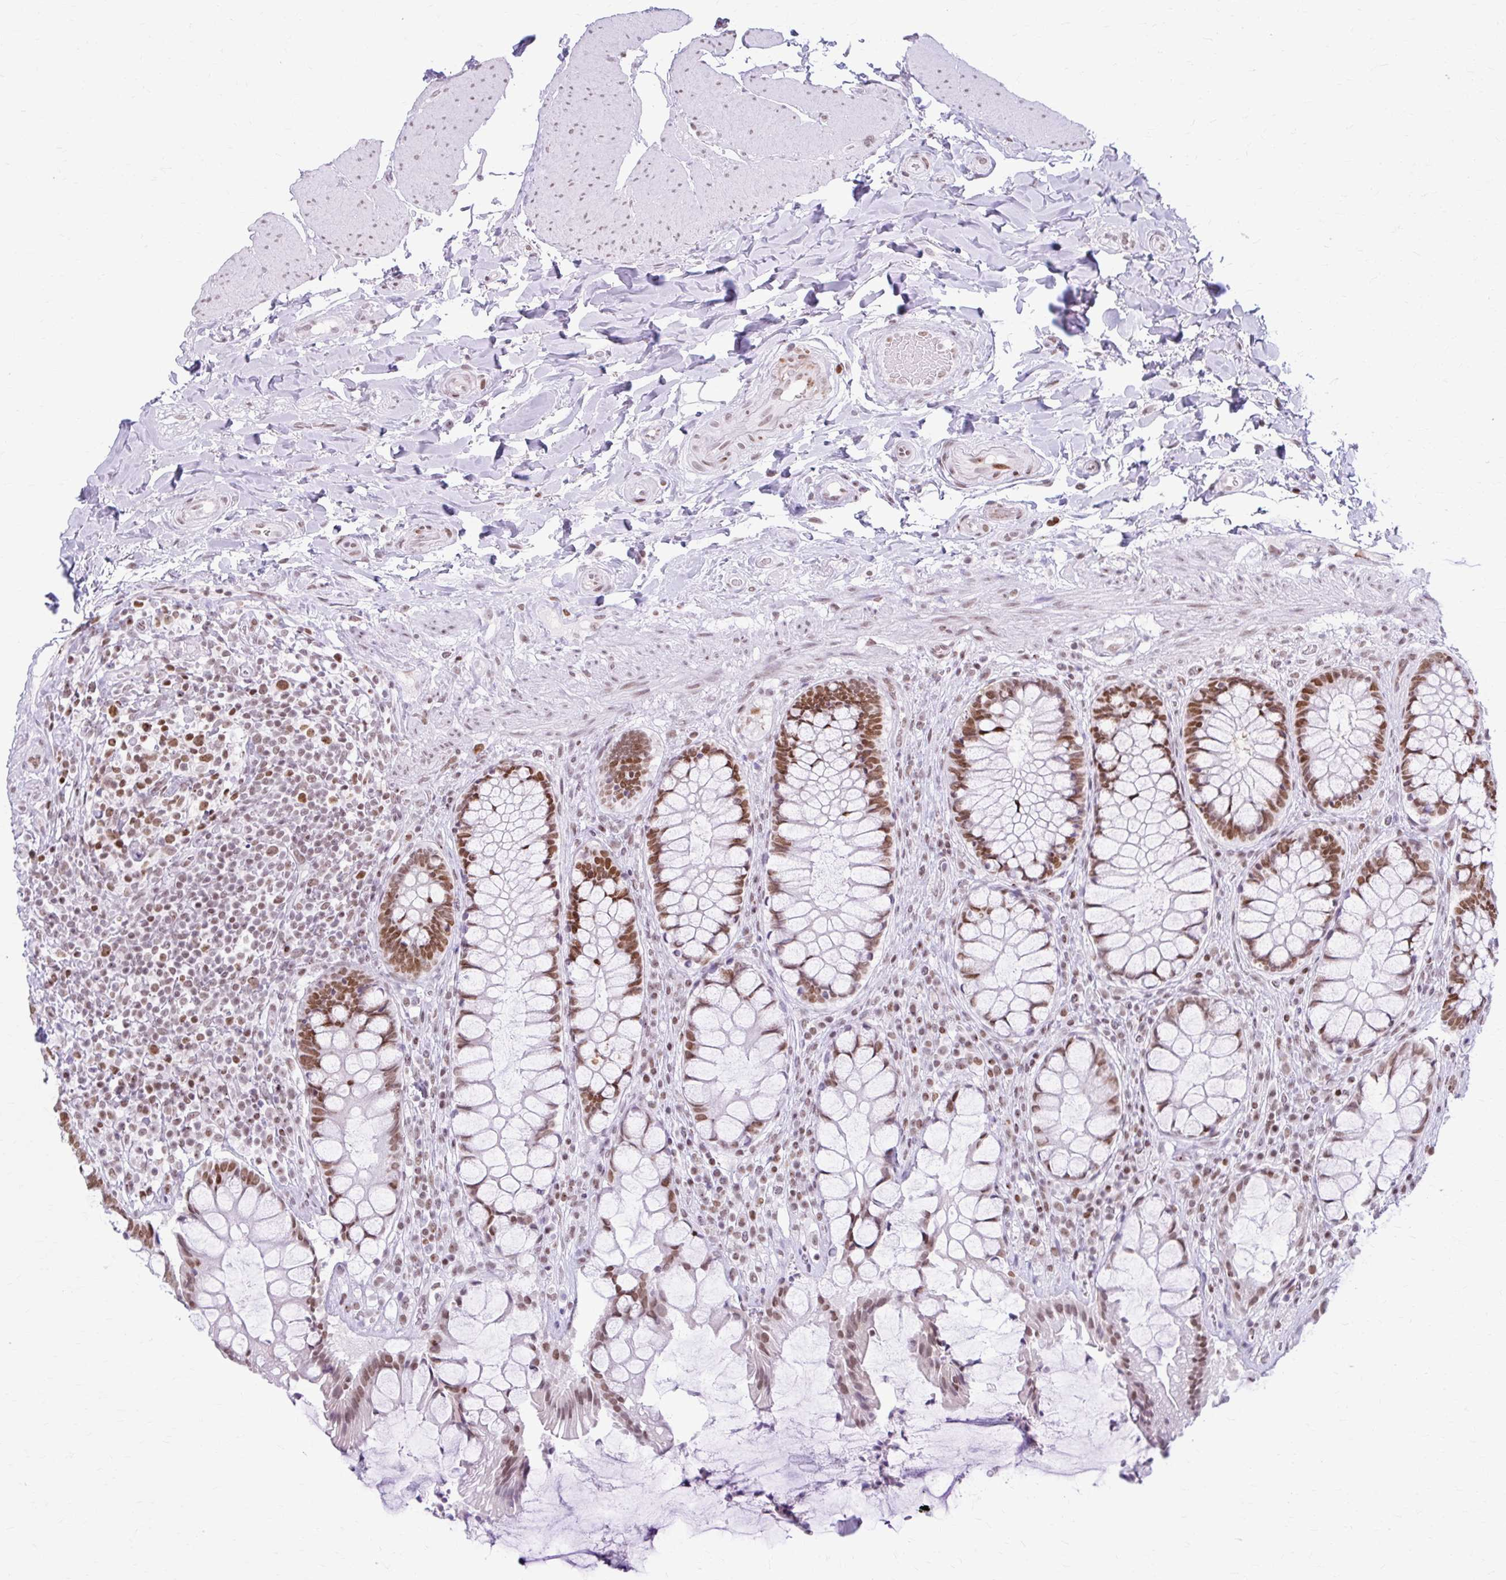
{"staining": {"intensity": "moderate", "quantity": ">75%", "location": "nuclear"}, "tissue": "rectum", "cell_type": "Glandular cells", "image_type": "normal", "snomed": [{"axis": "morphology", "description": "Normal tissue, NOS"}, {"axis": "topography", "description": "Rectum"}], "caption": "About >75% of glandular cells in unremarkable rectum demonstrate moderate nuclear protein expression as visualized by brown immunohistochemical staining.", "gene": "PABIR1", "patient": {"sex": "female", "age": 58}}